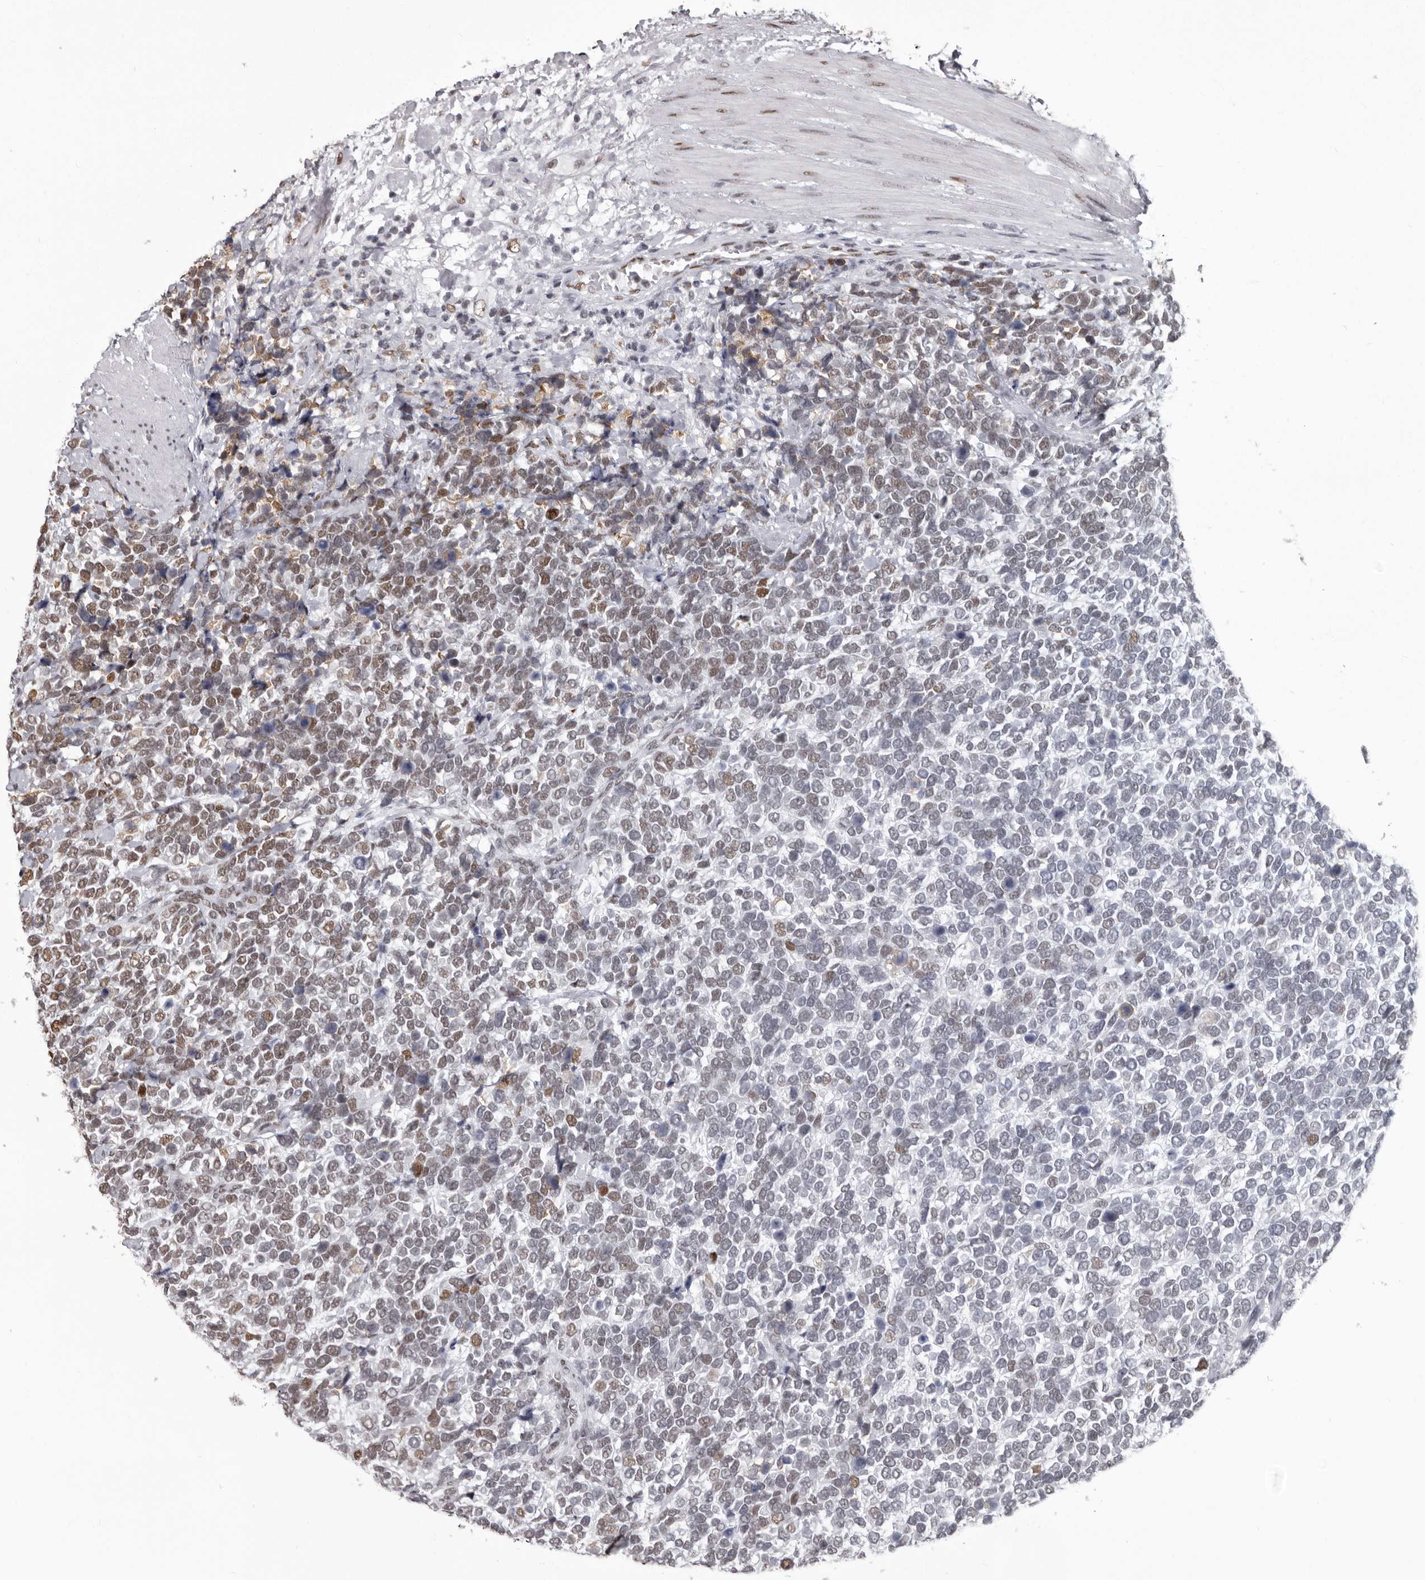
{"staining": {"intensity": "strong", "quantity": "25%-75%", "location": "nuclear"}, "tissue": "urothelial cancer", "cell_type": "Tumor cells", "image_type": "cancer", "snomed": [{"axis": "morphology", "description": "Urothelial carcinoma, High grade"}, {"axis": "topography", "description": "Urinary bladder"}], "caption": "The image reveals staining of urothelial cancer, revealing strong nuclear protein staining (brown color) within tumor cells.", "gene": "NUMA1", "patient": {"sex": "female", "age": 82}}